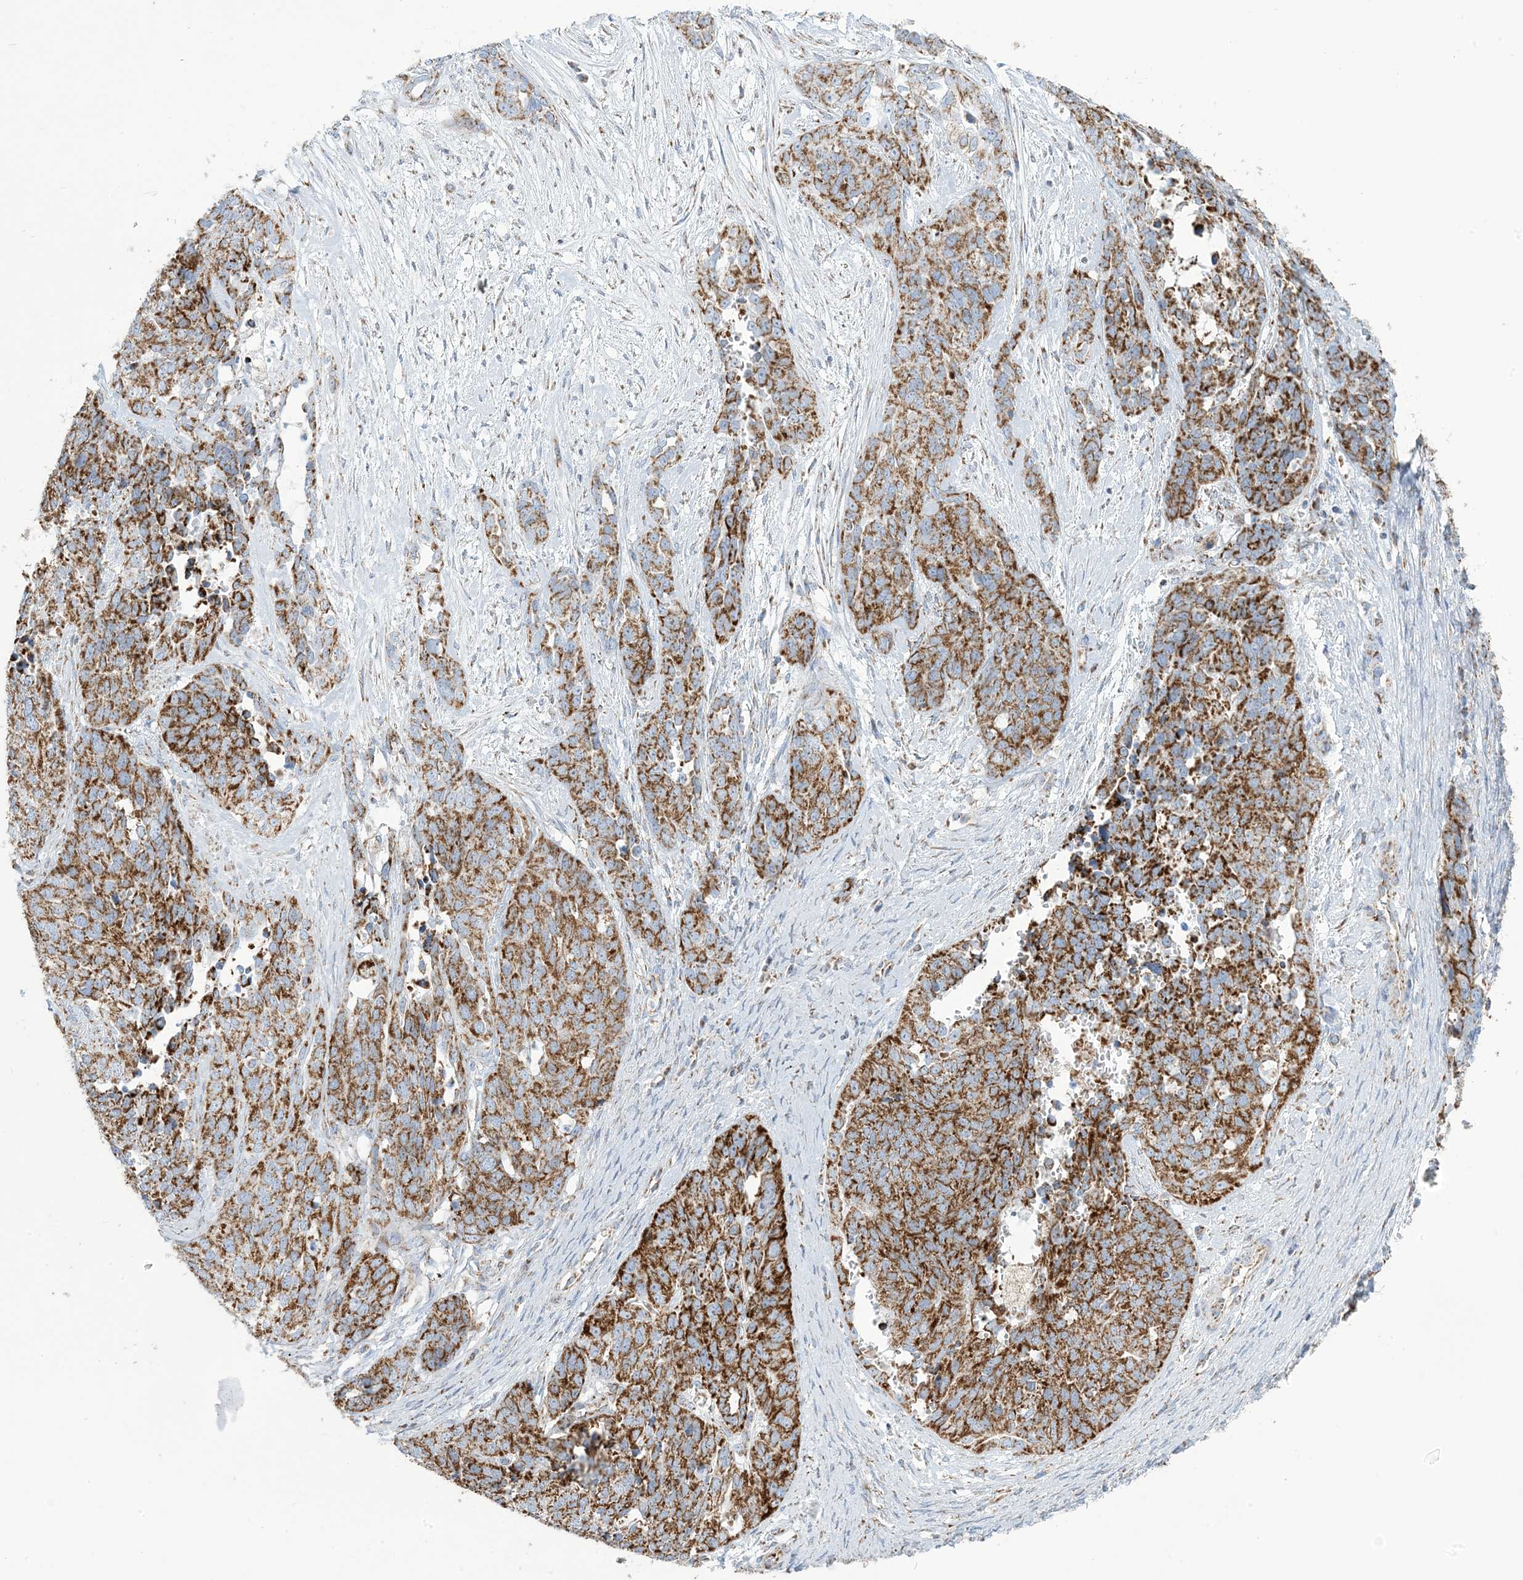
{"staining": {"intensity": "moderate", "quantity": ">75%", "location": "cytoplasmic/membranous"}, "tissue": "ovarian cancer", "cell_type": "Tumor cells", "image_type": "cancer", "snomed": [{"axis": "morphology", "description": "Cystadenocarcinoma, serous, NOS"}, {"axis": "topography", "description": "Ovary"}], "caption": "There is medium levels of moderate cytoplasmic/membranous staining in tumor cells of ovarian serous cystadenocarcinoma, as demonstrated by immunohistochemical staining (brown color).", "gene": "SAMM50", "patient": {"sex": "female", "age": 44}}